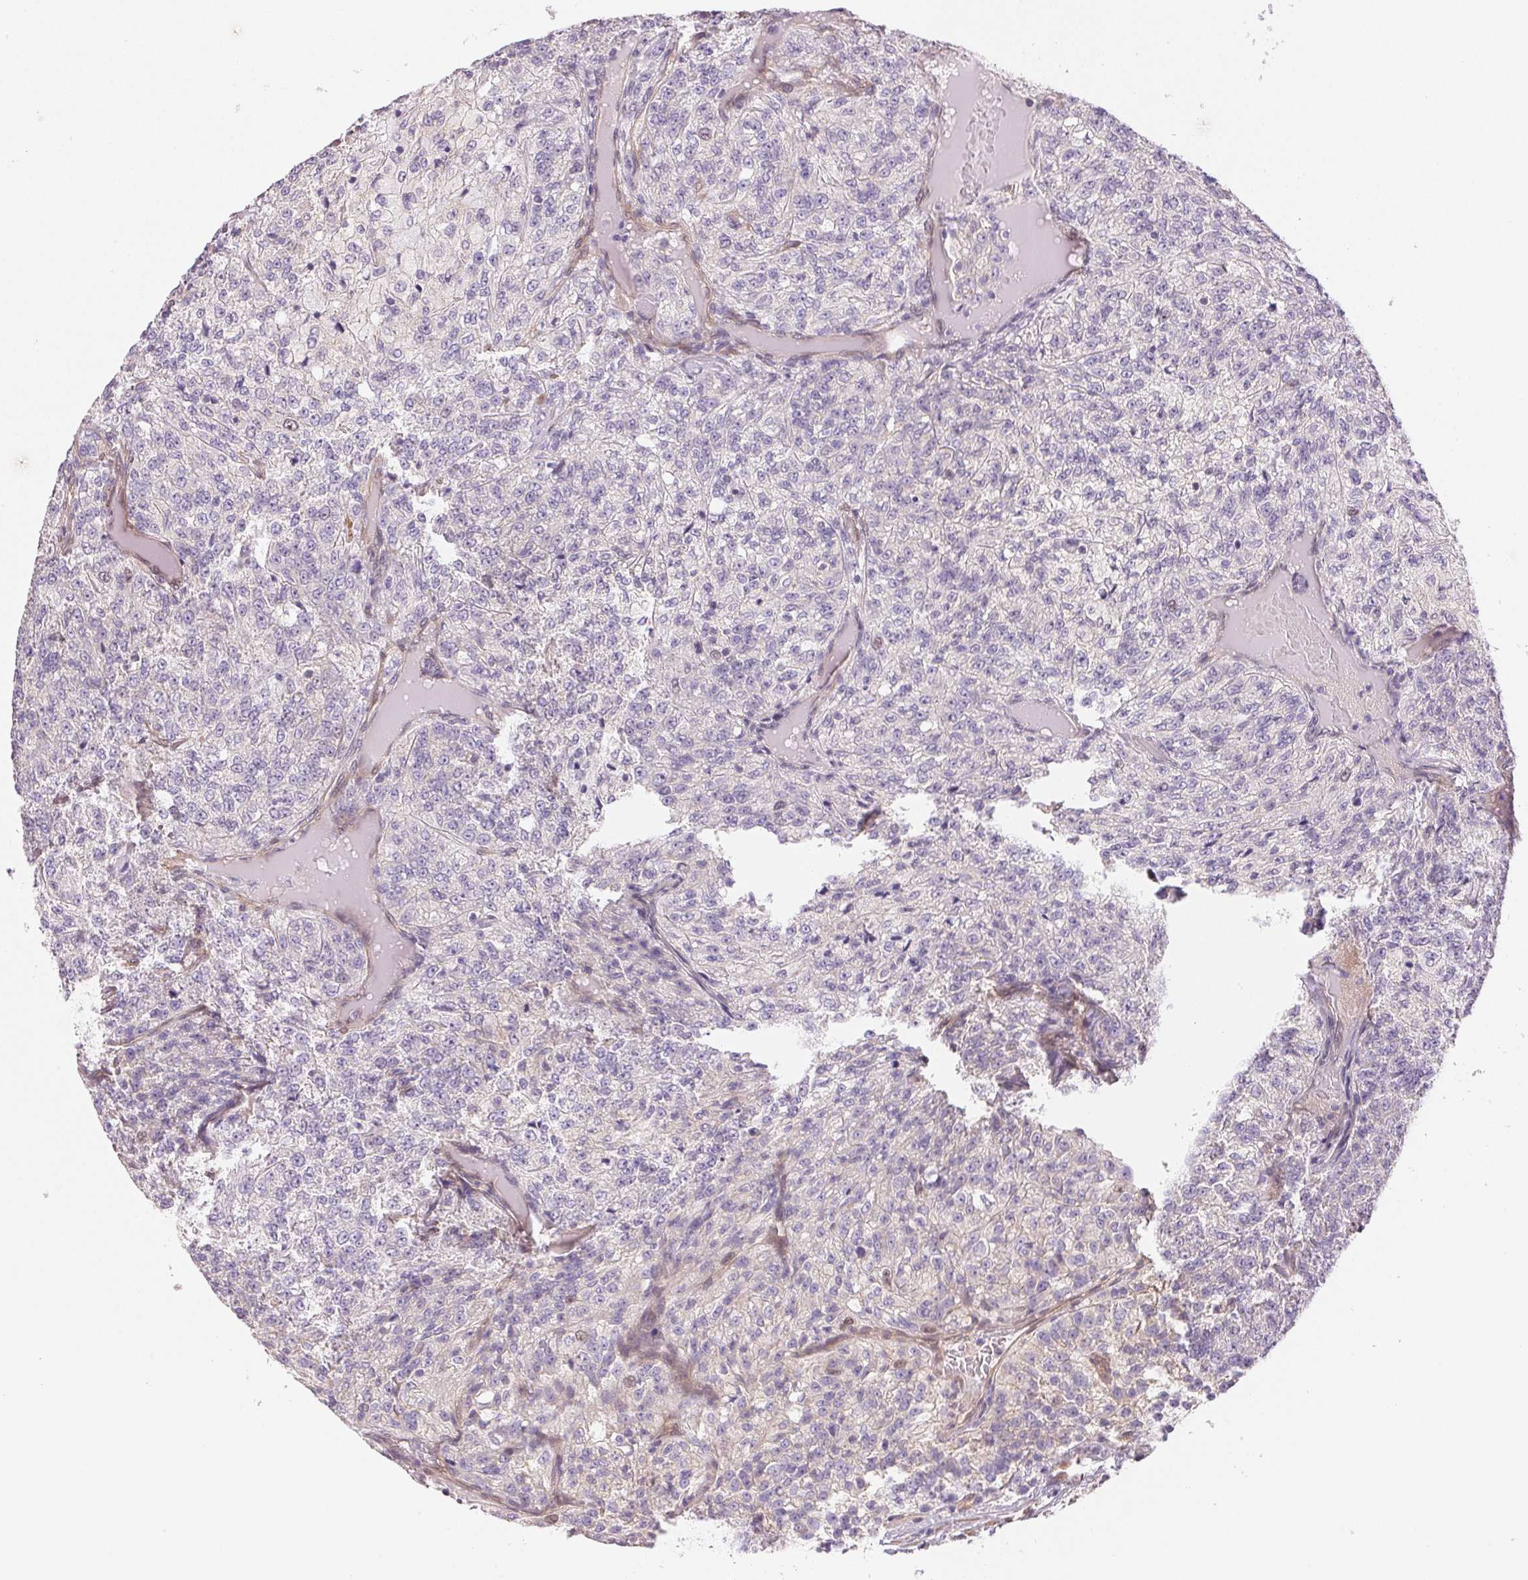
{"staining": {"intensity": "negative", "quantity": "none", "location": "none"}, "tissue": "renal cancer", "cell_type": "Tumor cells", "image_type": "cancer", "snomed": [{"axis": "morphology", "description": "Adenocarcinoma, NOS"}, {"axis": "topography", "description": "Kidney"}], "caption": "Human renal adenocarcinoma stained for a protein using IHC exhibits no expression in tumor cells.", "gene": "SMTN", "patient": {"sex": "female", "age": 63}}